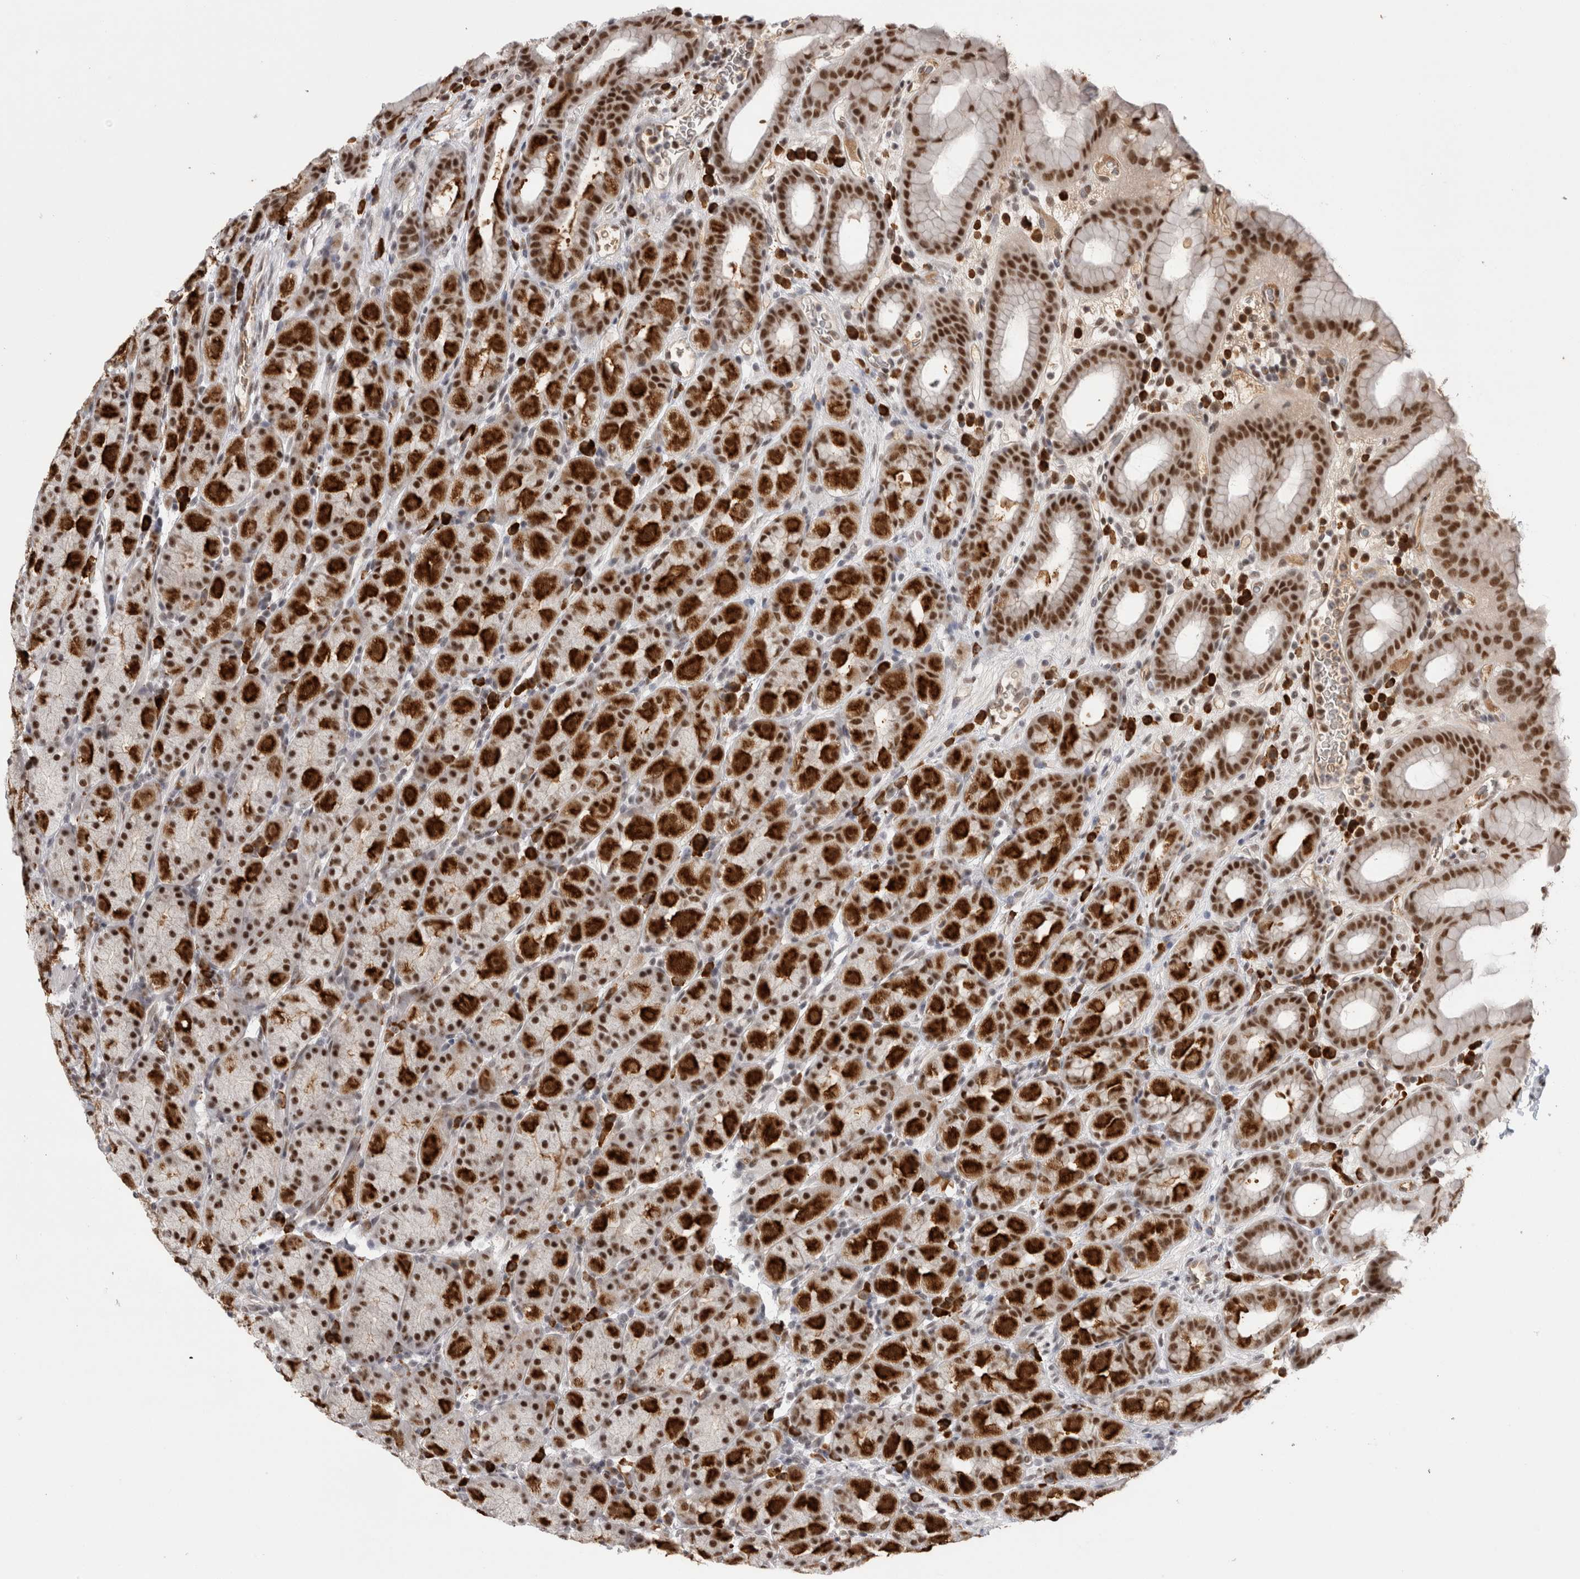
{"staining": {"intensity": "strong", "quantity": ">75%", "location": "cytoplasmic/membranous,nuclear"}, "tissue": "stomach", "cell_type": "Glandular cells", "image_type": "normal", "snomed": [{"axis": "morphology", "description": "Normal tissue, NOS"}, {"axis": "topography", "description": "Stomach, upper"}], "caption": "An immunohistochemistry (IHC) image of normal tissue is shown. Protein staining in brown labels strong cytoplasmic/membranous,nuclear positivity in stomach within glandular cells. (Stains: DAB (3,3'-diaminobenzidine) in brown, nuclei in blue, Microscopy: brightfield microscopy at high magnification).", "gene": "ZNF24", "patient": {"sex": "male", "age": 68}}